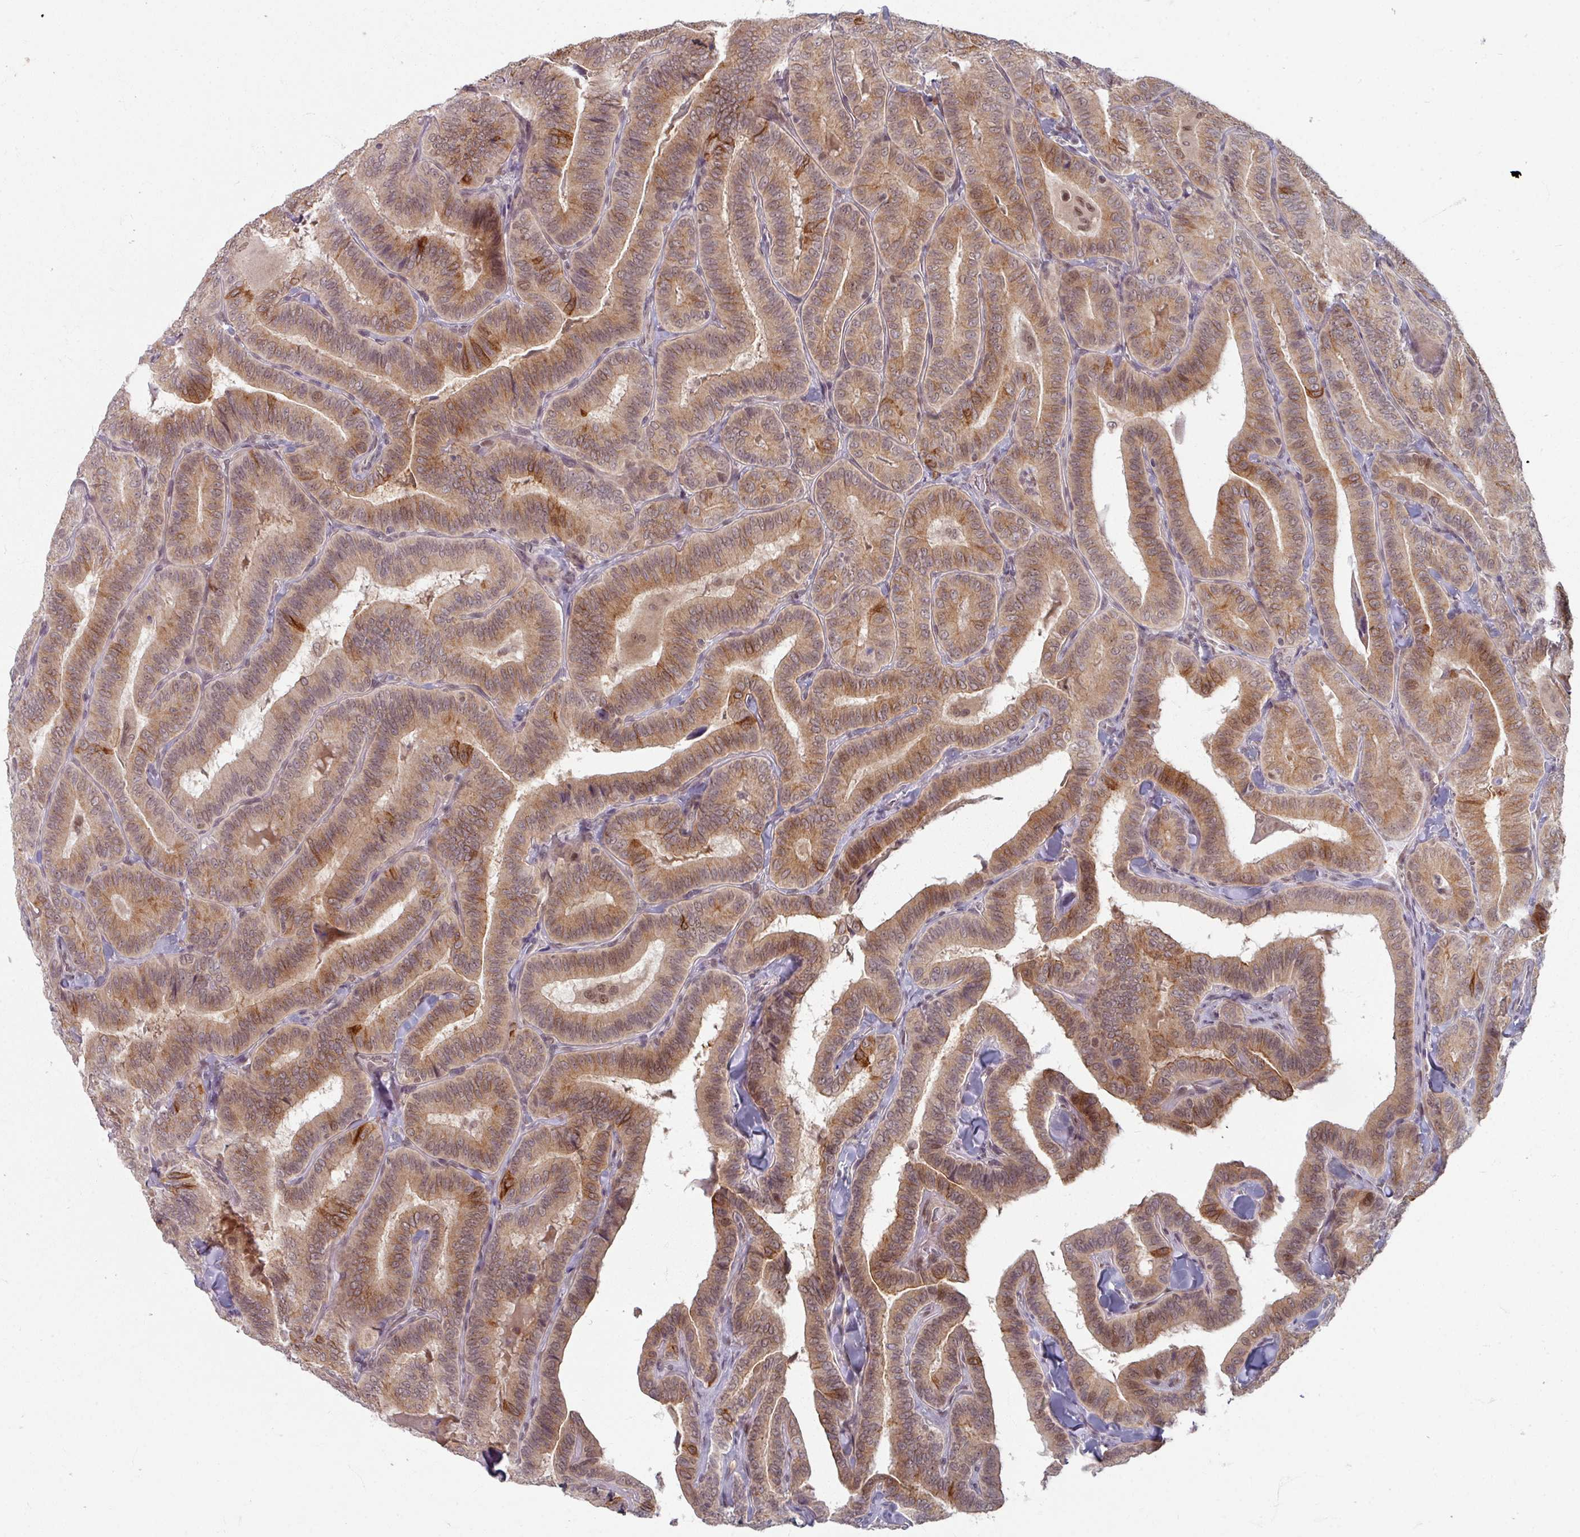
{"staining": {"intensity": "moderate", "quantity": "25%-75%", "location": "cytoplasmic/membranous"}, "tissue": "thyroid cancer", "cell_type": "Tumor cells", "image_type": "cancer", "snomed": [{"axis": "morphology", "description": "Papillary adenocarcinoma, NOS"}, {"axis": "topography", "description": "Thyroid gland"}], "caption": "High-magnification brightfield microscopy of papillary adenocarcinoma (thyroid) stained with DAB (3,3'-diaminobenzidine) (brown) and counterstained with hematoxylin (blue). tumor cells exhibit moderate cytoplasmic/membranous expression is identified in approximately25%-75% of cells.", "gene": "KLC3", "patient": {"sex": "male", "age": 61}}